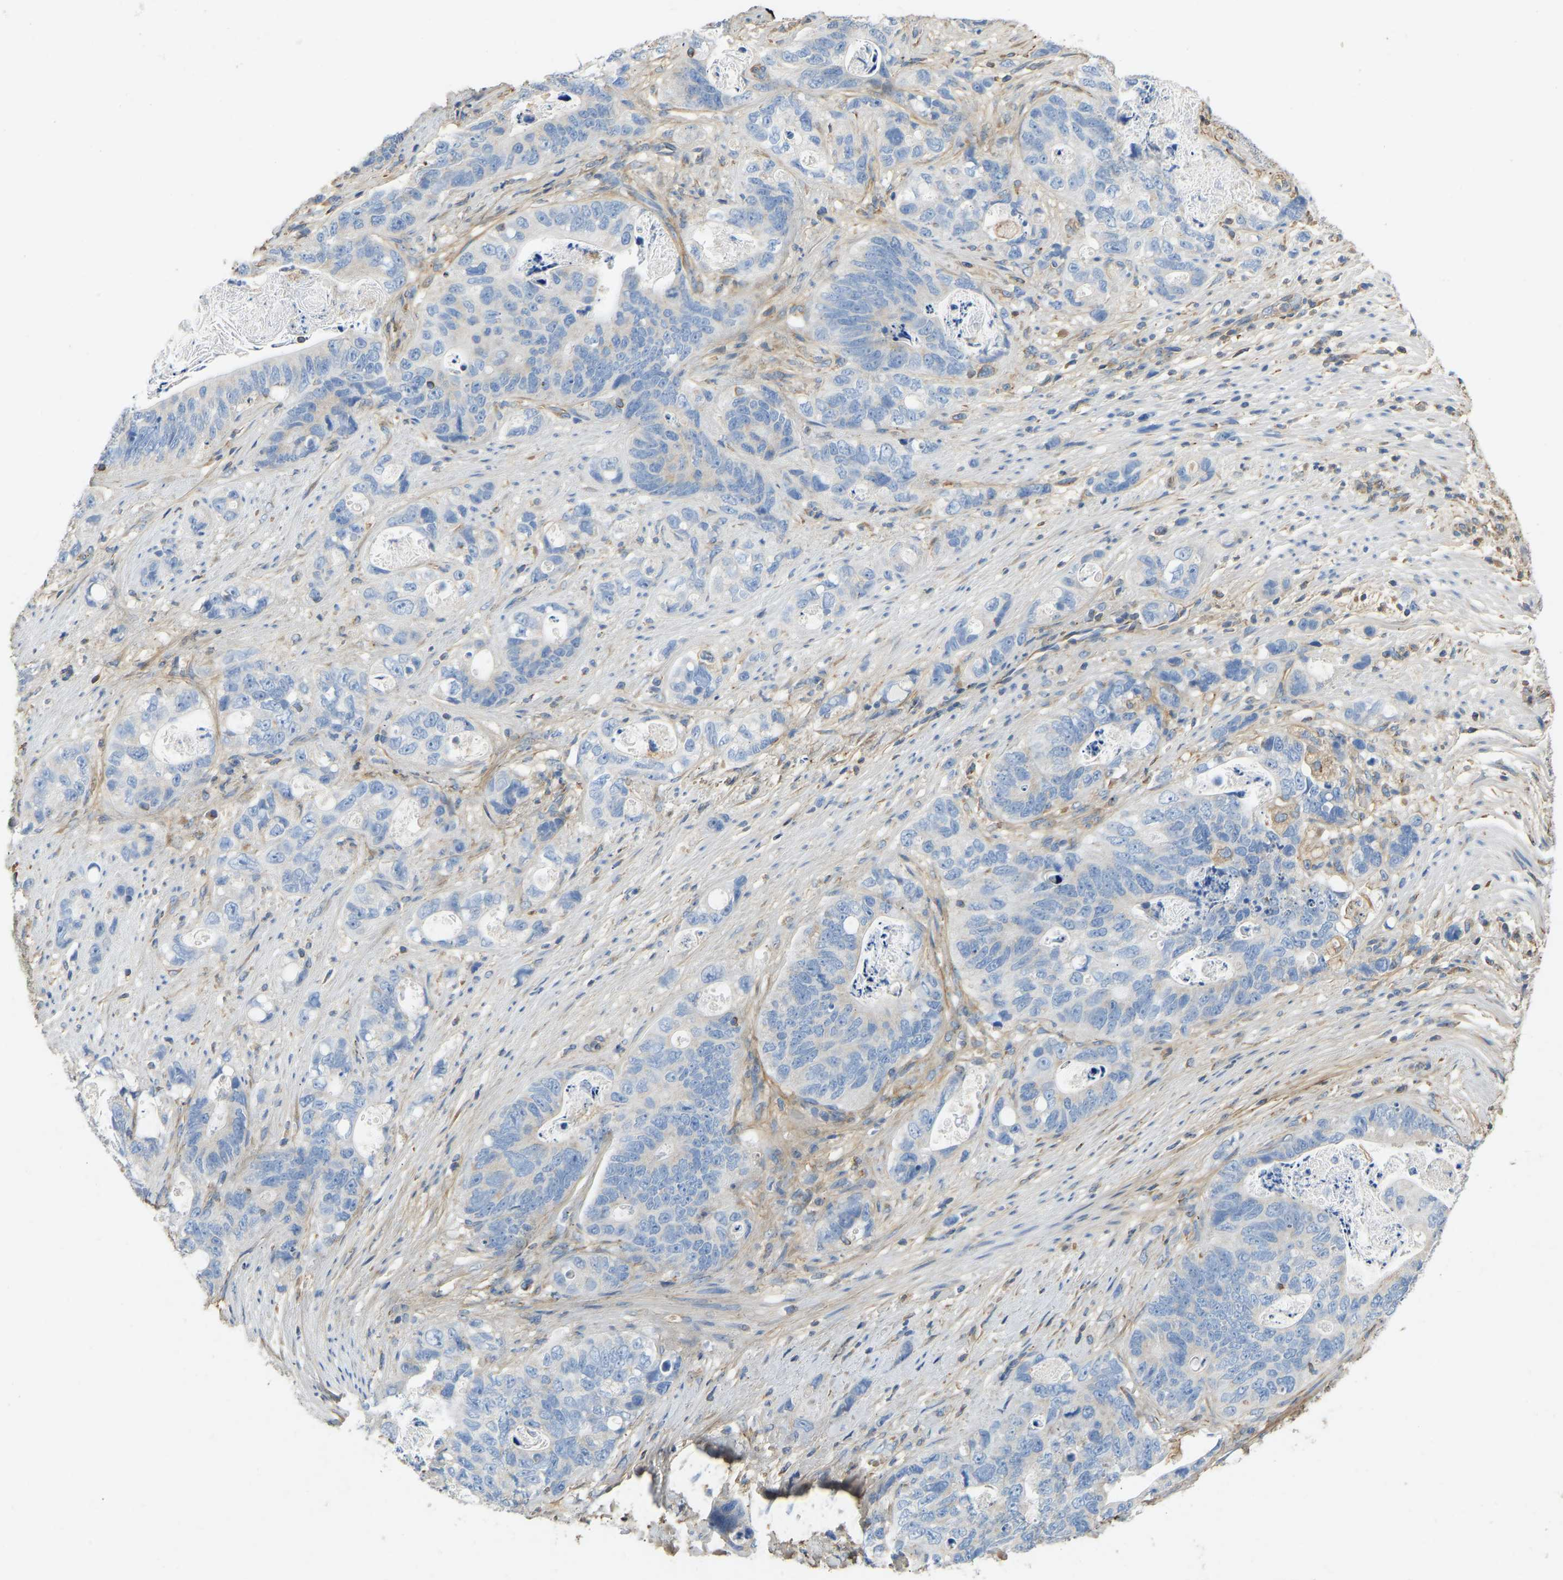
{"staining": {"intensity": "negative", "quantity": "none", "location": "none"}, "tissue": "stomach cancer", "cell_type": "Tumor cells", "image_type": "cancer", "snomed": [{"axis": "morphology", "description": "Normal tissue, NOS"}, {"axis": "morphology", "description": "Adenocarcinoma, NOS"}, {"axis": "topography", "description": "Stomach"}], "caption": "The image displays no staining of tumor cells in adenocarcinoma (stomach).", "gene": "TECTA", "patient": {"sex": "female", "age": 89}}